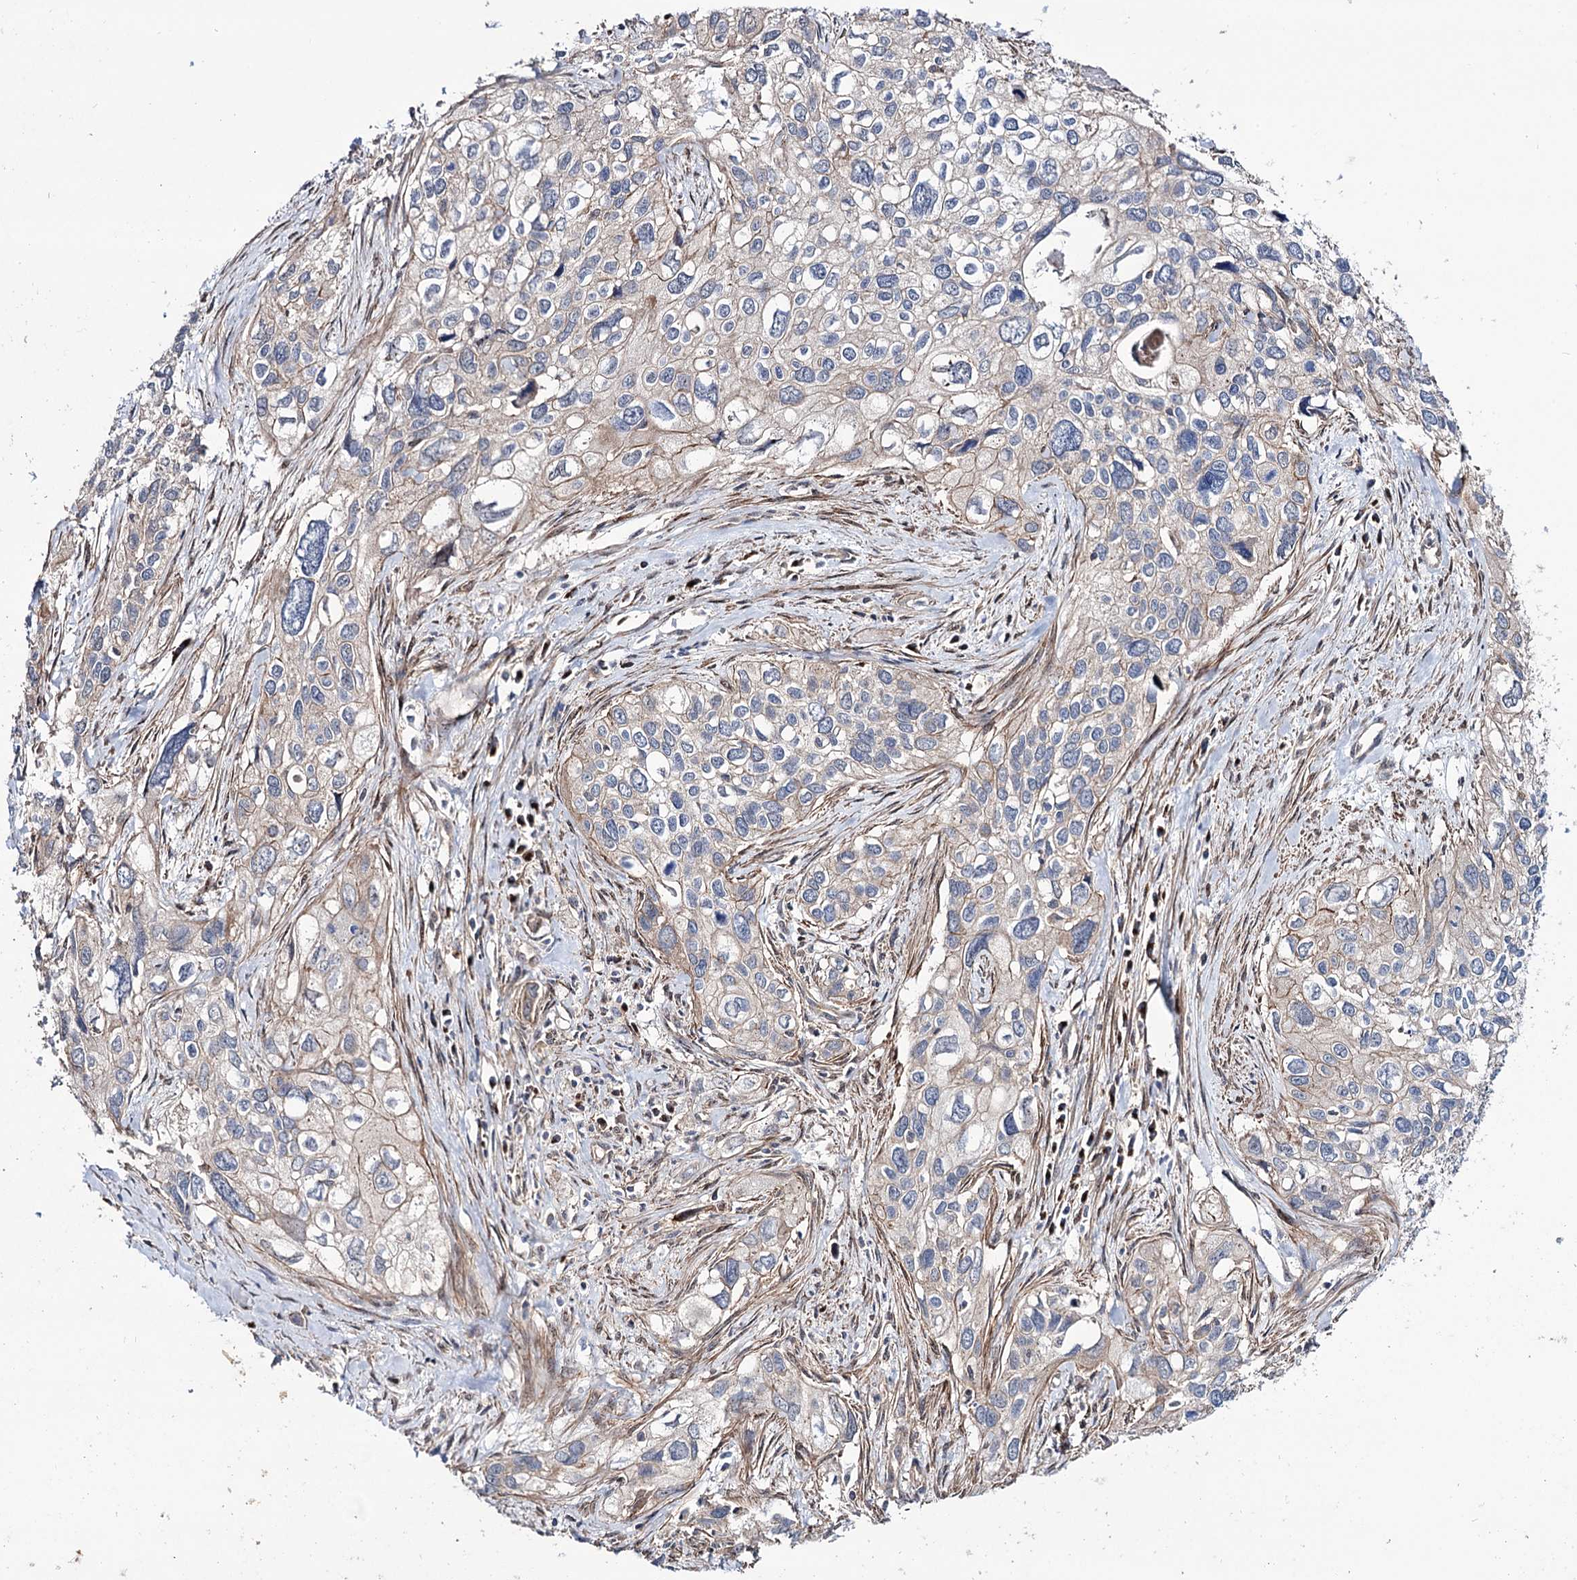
{"staining": {"intensity": "weak", "quantity": "<25%", "location": "cytoplasmic/membranous"}, "tissue": "cervical cancer", "cell_type": "Tumor cells", "image_type": "cancer", "snomed": [{"axis": "morphology", "description": "Squamous cell carcinoma, NOS"}, {"axis": "topography", "description": "Cervix"}], "caption": "DAB (3,3'-diaminobenzidine) immunohistochemical staining of cervical squamous cell carcinoma shows no significant expression in tumor cells.", "gene": "SEC24A", "patient": {"sex": "female", "age": 55}}